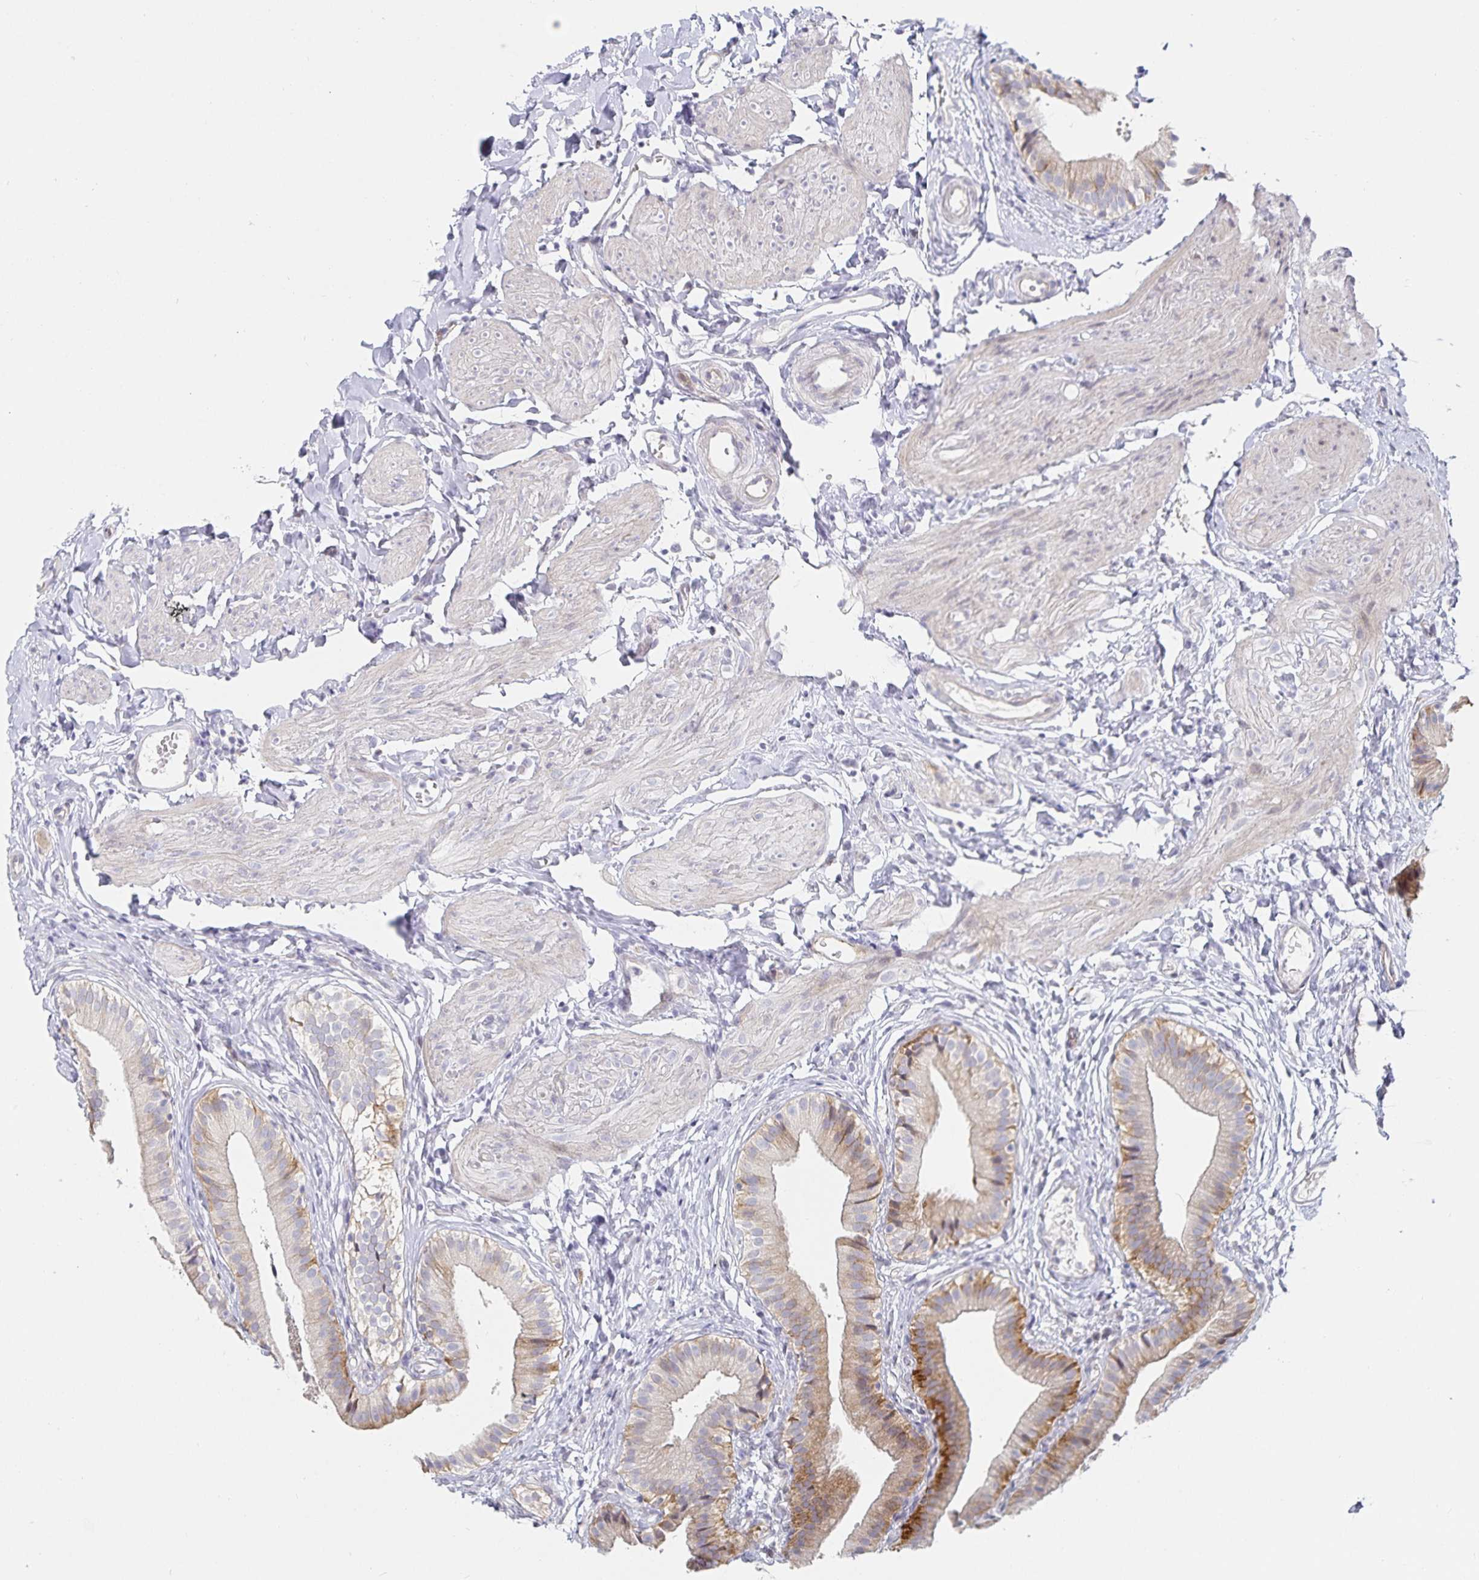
{"staining": {"intensity": "moderate", "quantity": "<25%", "location": "cytoplasmic/membranous"}, "tissue": "gallbladder", "cell_type": "Glandular cells", "image_type": "normal", "snomed": [{"axis": "morphology", "description": "Normal tissue, NOS"}, {"axis": "topography", "description": "Gallbladder"}], "caption": "Immunohistochemical staining of normal gallbladder shows moderate cytoplasmic/membranous protein expression in approximately <25% of glandular cells. (Stains: DAB in brown, nuclei in blue, Microscopy: brightfield microscopy at high magnification).", "gene": "S100G", "patient": {"sex": "female", "age": 47}}